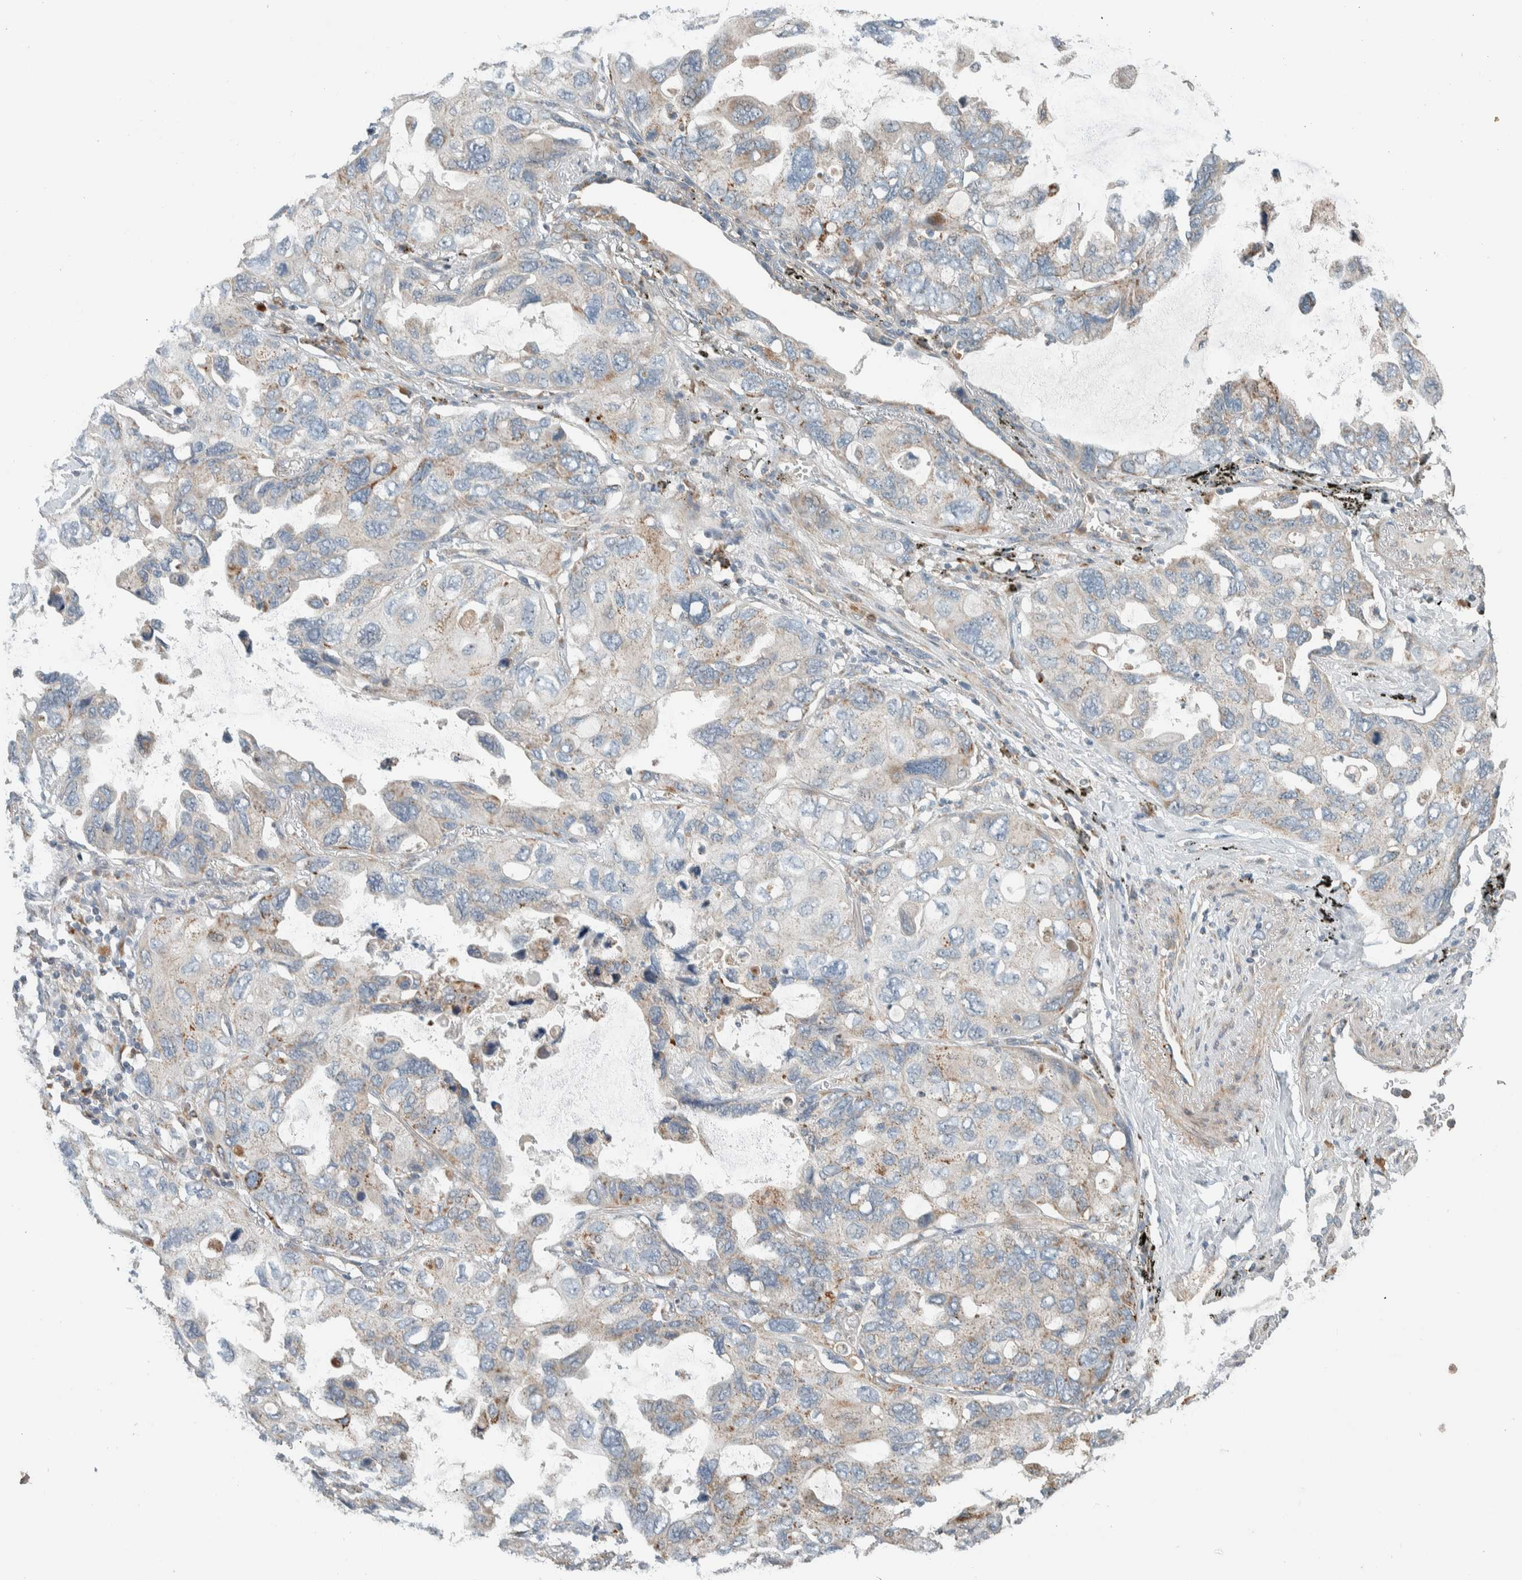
{"staining": {"intensity": "weak", "quantity": "<25%", "location": "cytoplasmic/membranous"}, "tissue": "lung cancer", "cell_type": "Tumor cells", "image_type": "cancer", "snomed": [{"axis": "morphology", "description": "Squamous cell carcinoma, NOS"}, {"axis": "topography", "description": "Lung"}], "caption": "Lung squamous cell carcinoma was stained to show a protein in brown. There is no significant positivity in tumor cells.", "gene": "SLFN12L", "patient": {"sex": "female", "age": 73}}